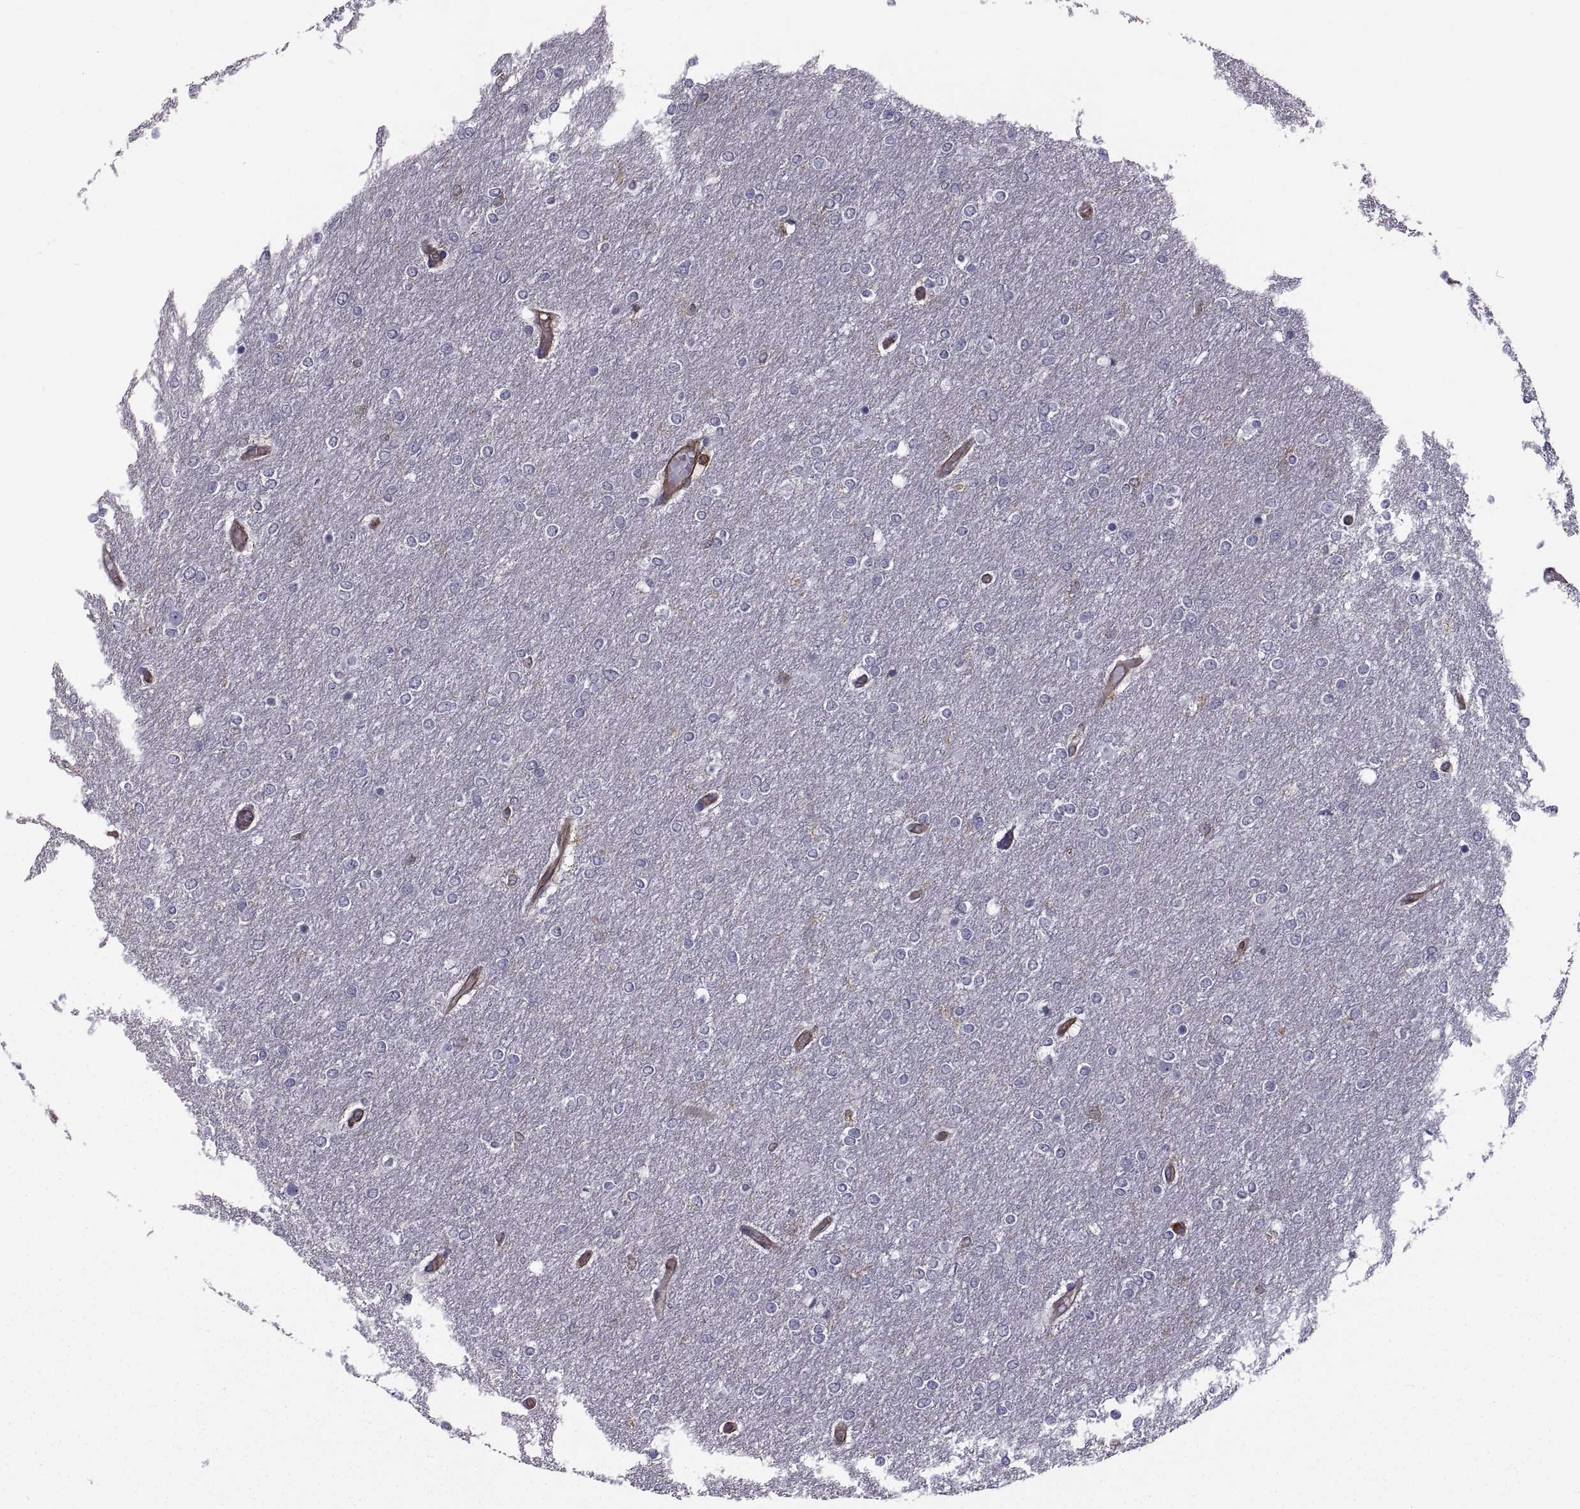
{"staining": {"intensity": "negative", "quantity": "none", "location": "none"}, "tissue": "glioma", "cell_type": "Tumor cells", "image_type": "cancer", "snomed": [{"axis": "morphology", "description": "Glioma, malignant, High grade"}, {"axis": "topography", "description": "Brain"}], "caption": "Immunohistochemistry (IHC) of glioma displays no expression in tumor cells.", "gene": "MYH9", "patient": {"sex": "female", "age": 61}}